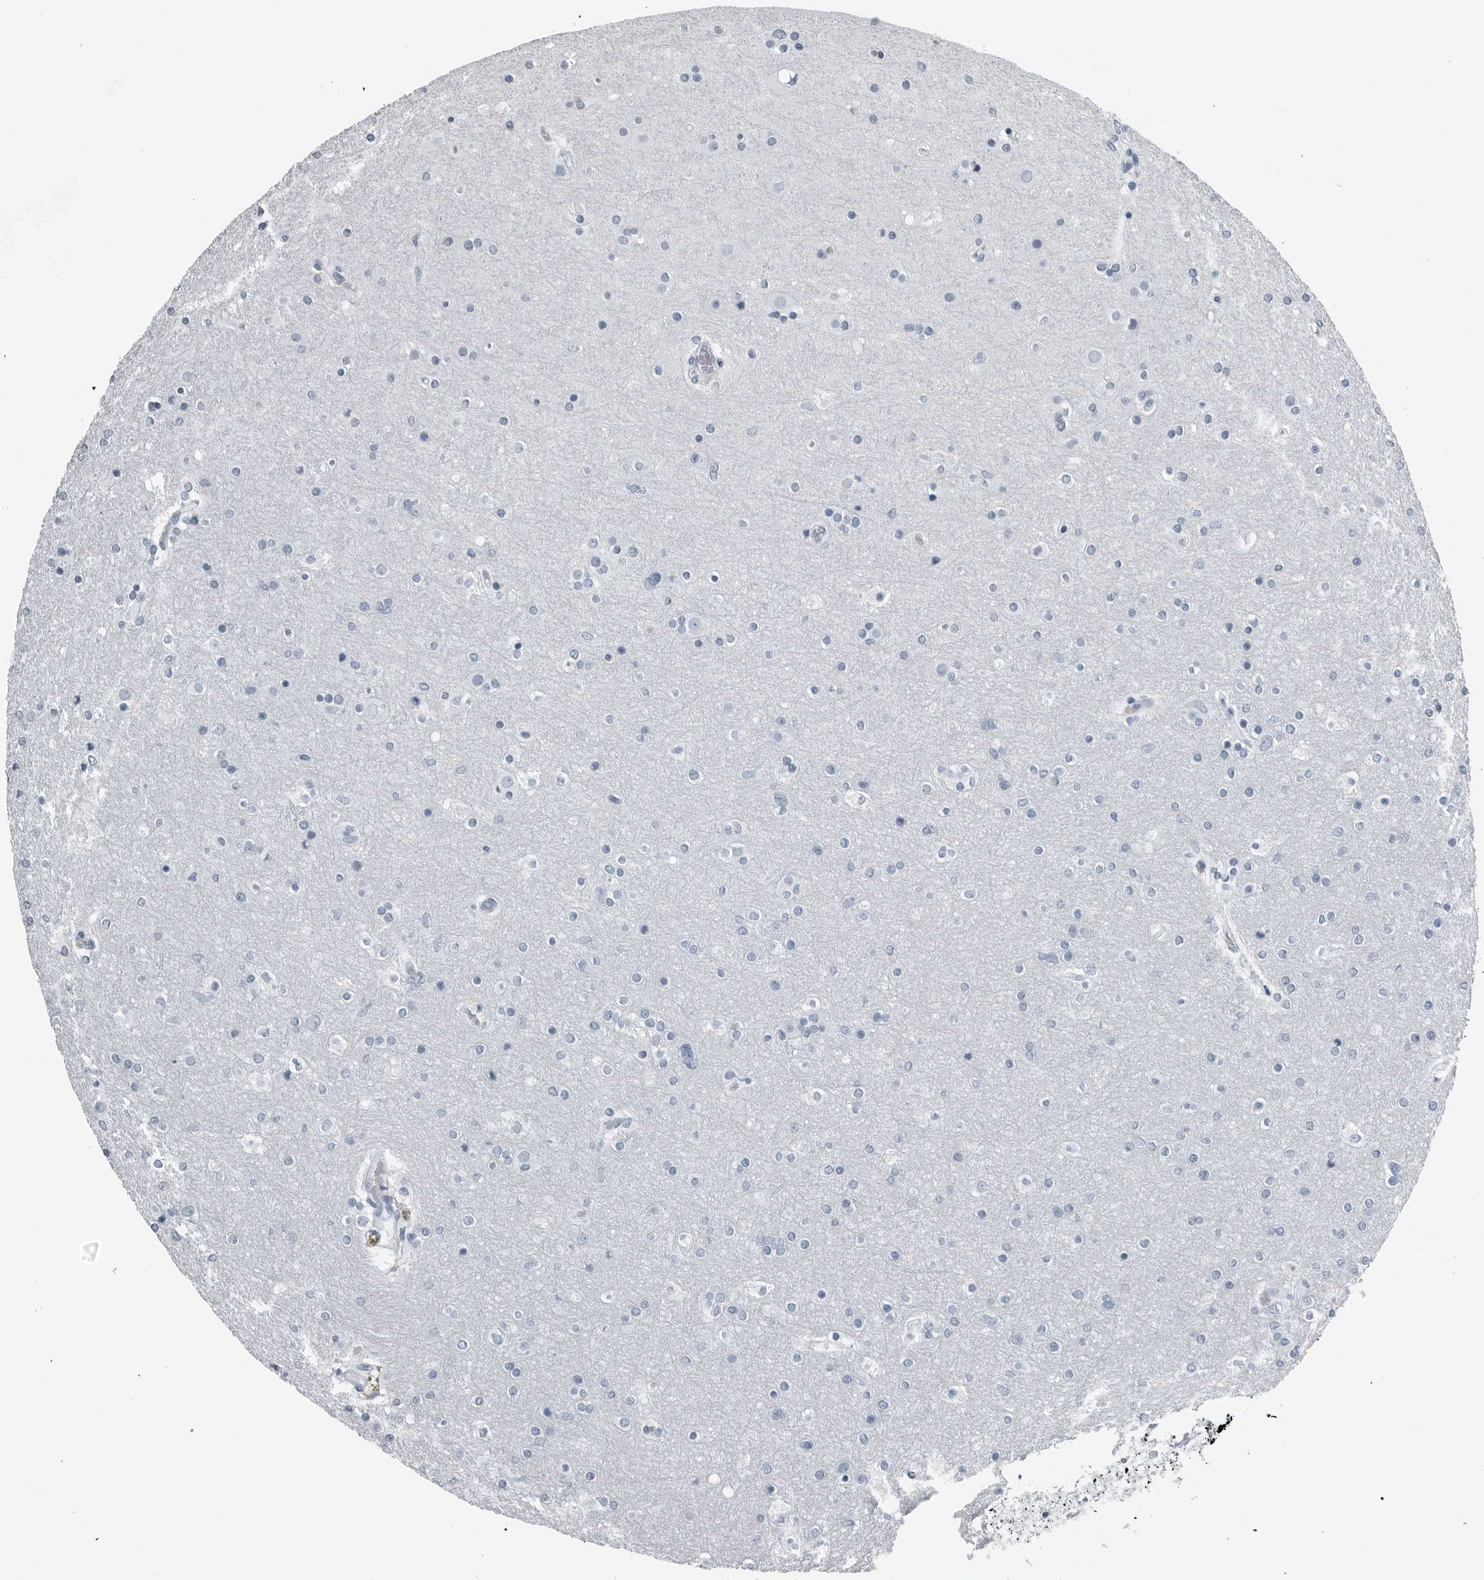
{"staining": {"intensity": "negative", "quantity": "none", "location": "none"}, "tissue": "glioma", "cell_type": "Tumor cells", "image_type": "cancer", "snomed": [{"axis": "morphology", "description": "Glioma, malignant, High grade"}, {"axis": "topography", "description": "Cerebral cortex"}], "caption": "An immunohistochemistry (IHC) photomicrograph of glioma is shown. There is no staining in tumor cells of glioma.", "gene": "PRSS1", "patient": {"sex": "female", "age": 36}}